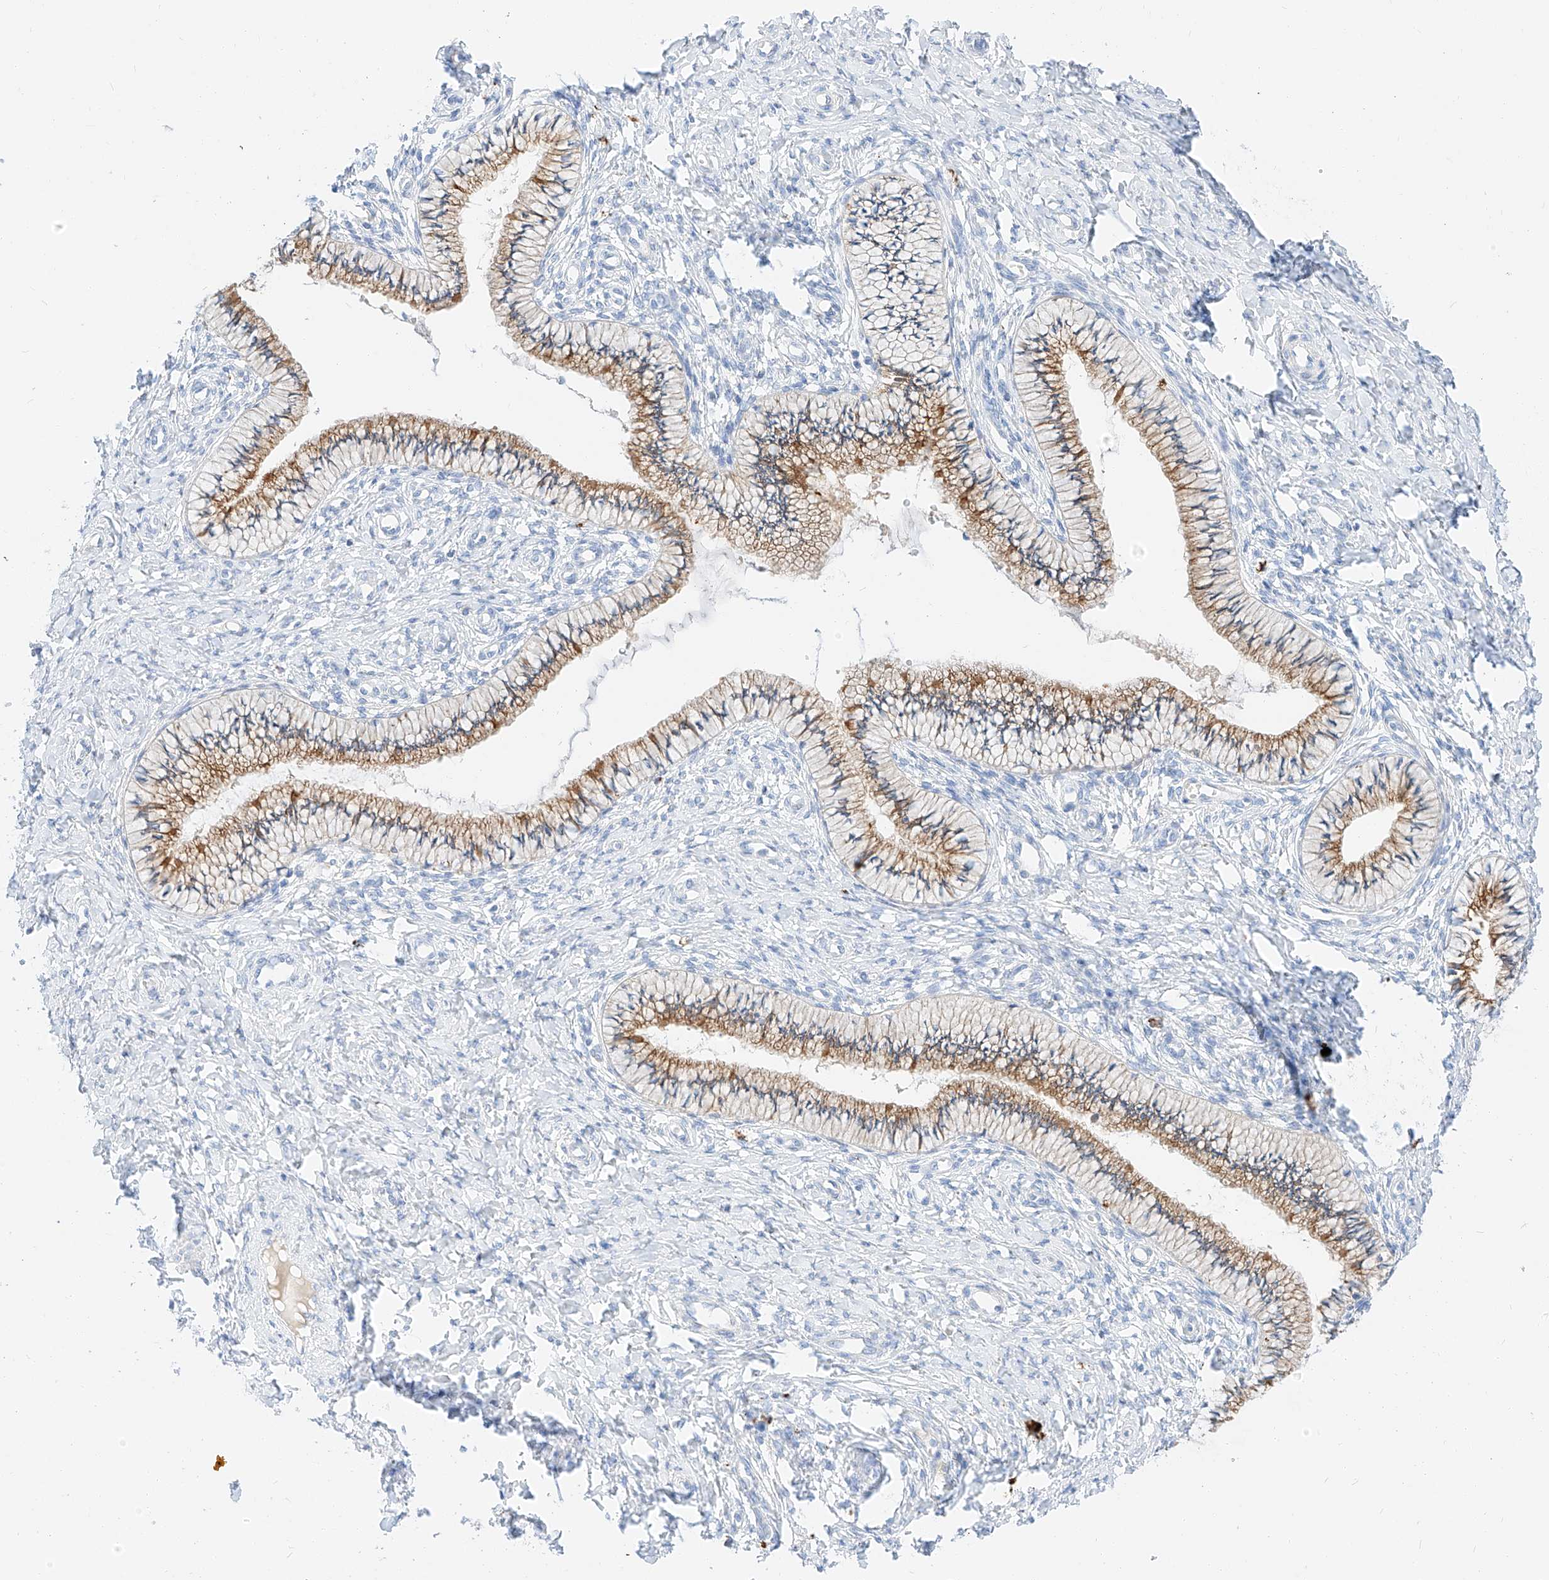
{"staining": {"intensity": "moderate", "quantity": ">75%", "location": "cytoplasmic/membranous"}, "tissue": "cervix", "cell_type": "Glandular cells", "image_type": "normal", "snomed": [{"axis": "morphology", "description": "Normal tissue, NOS"}, {"axis": "topography", "description": "Cervix"}], "caption": "Glandular cells exhibit medium levels of moderate cytoplasmic/membranous expression in approximately >75% of cells in normal human cervix.", "gene": "MAP7", "patient": {"sex": "female", "age": 36}}